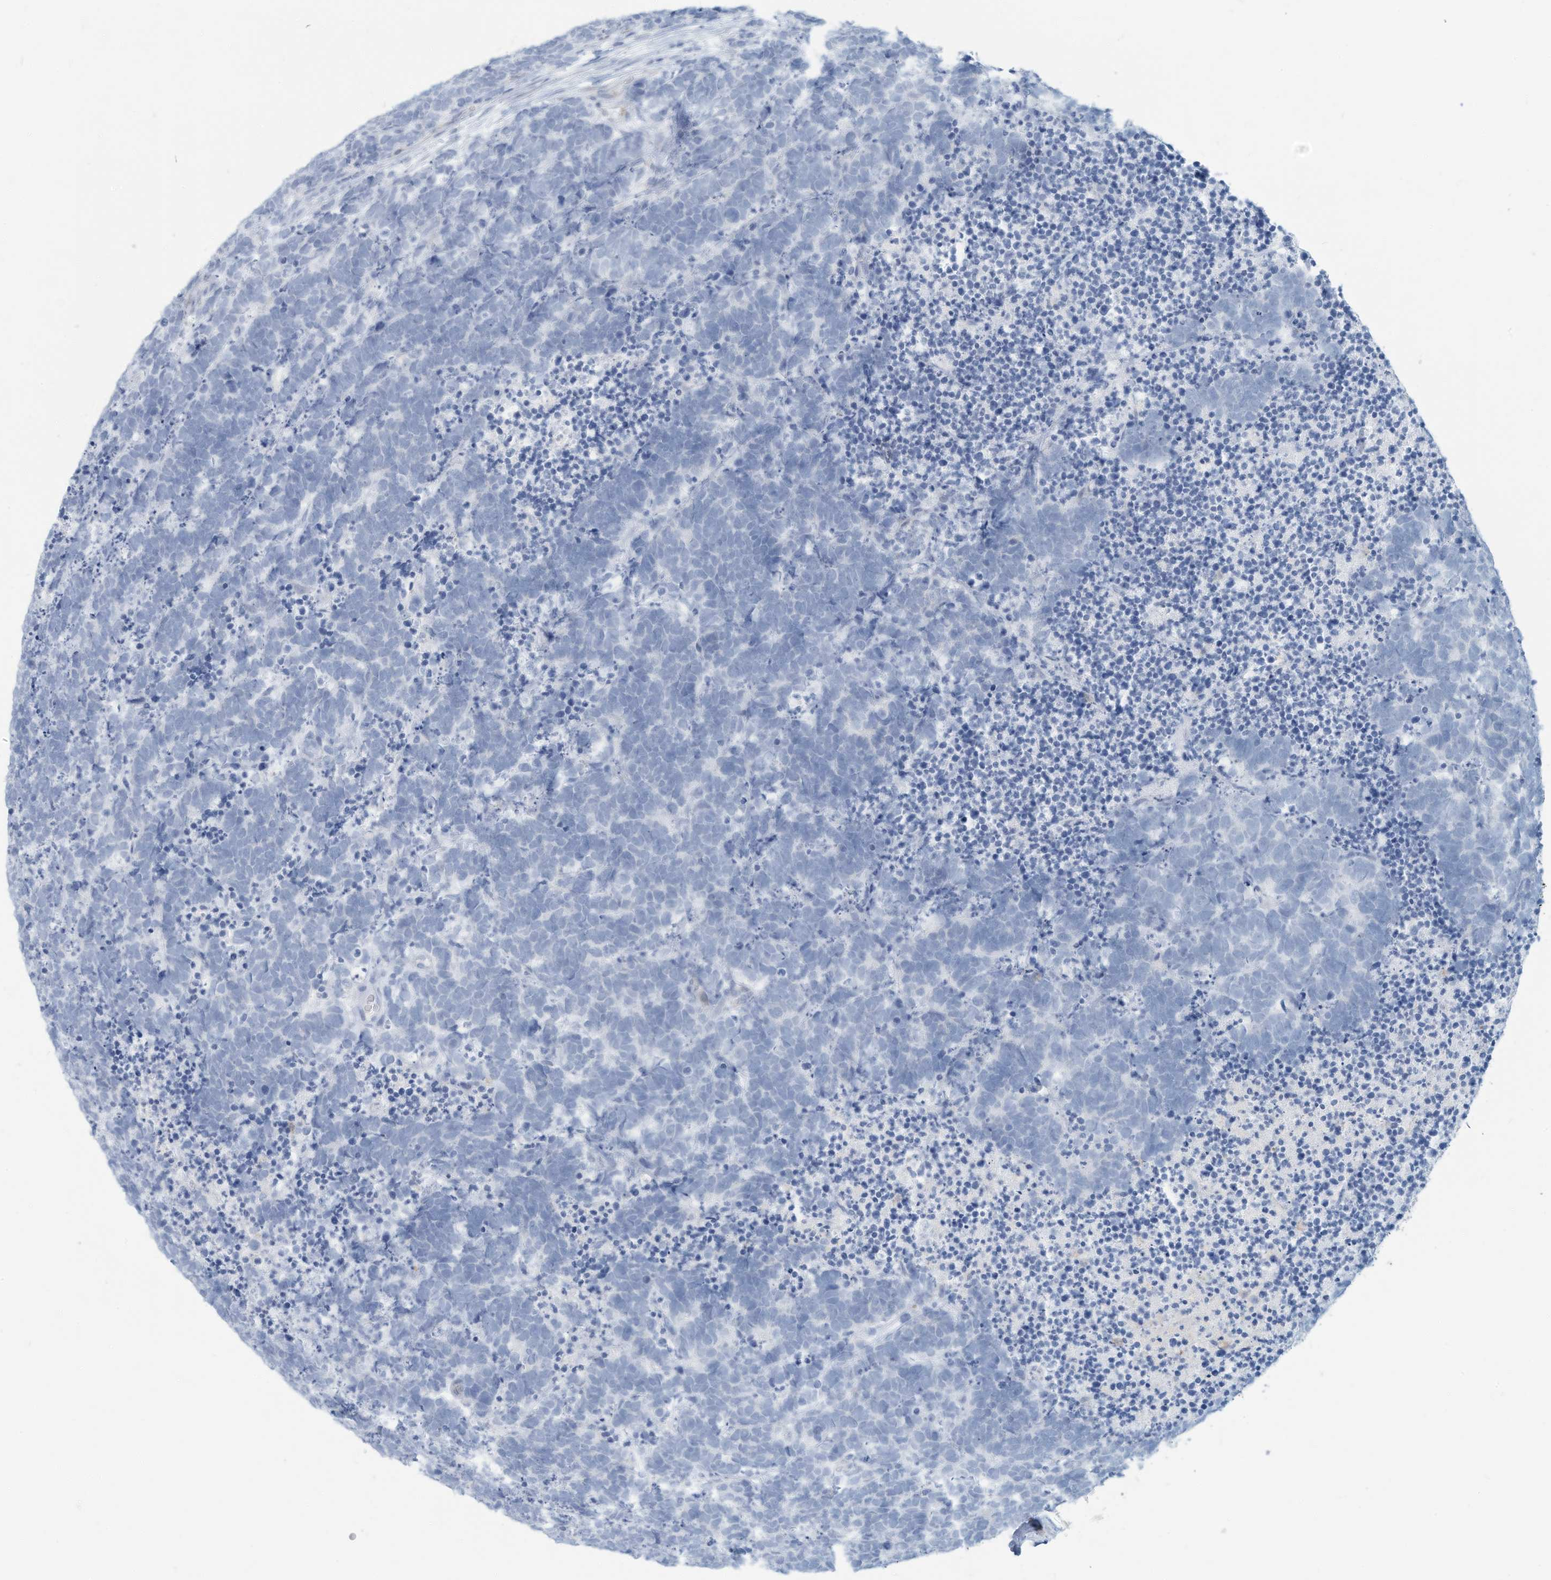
{"staining": {"intensity": "negative", "quantity": "none", "location": "none"}, "tissue": "carcinoid", "cell_type": "Tumor cells", "image_type": "cancer", "snomed": [{"axis": "morphology", "description": "Carcinoma, NOS"}, {"axis": "morphology", "description": "Carcinoid, malignant, NOS"}, {"axis": "topography", "description": "Urinary bladder"}], "caption": "Immunohistochemistry (IHC) photomicrograph of human carcinoma stained for a protein (brown), which demonstrates no expression in tumor cells. (Brightfield microscopy of DAB (3,3'-diaminobenzidine) IHC at high magnification).", "gene": "ERI2", "patient": {"sex": "male", "age": 57}}